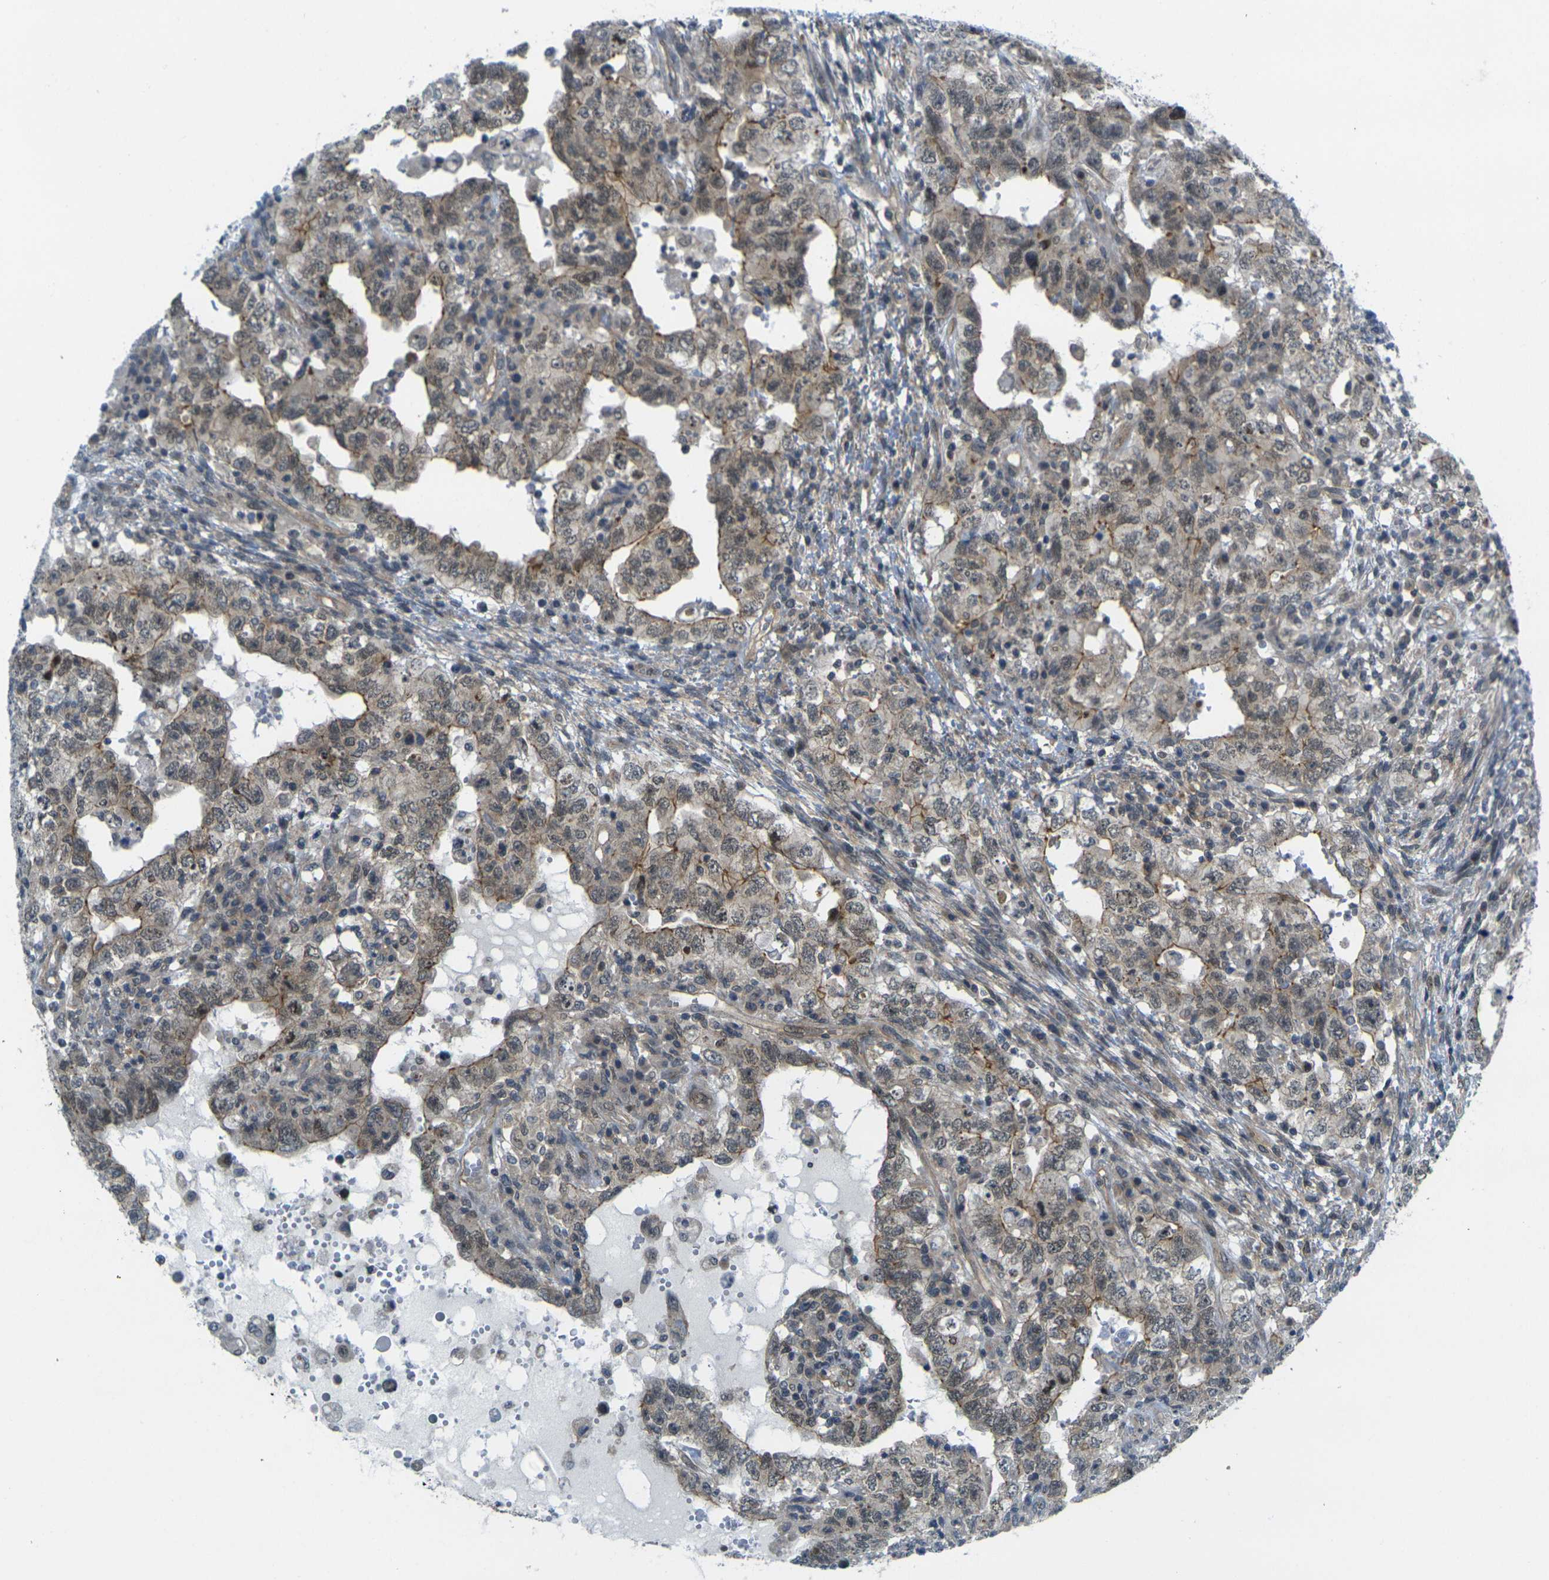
{"staining": {"intensity": "weak", "quantity": "25%-75%", "location": "cytoplasmic/membranous,nuclear"}, "tissue": "testis cancer", "cell_type": "Tumor cells", "image_type": "cancer", "snomed": [{"axis": "morphology", "description": "Carcinoma, Embryonal, NOS"}, {"axis": "topography", "description": "Testis"}], "caption": "Human testis cancer (embryonal carcinoma) stained for a protein (brown) demonstrates weak cytoplasmic/membranous and nuclear positive expression in approximately 25%-75% of tumor cells.", "gene": "KCTD10", "patient": {"sex": "male", "age": 26}}